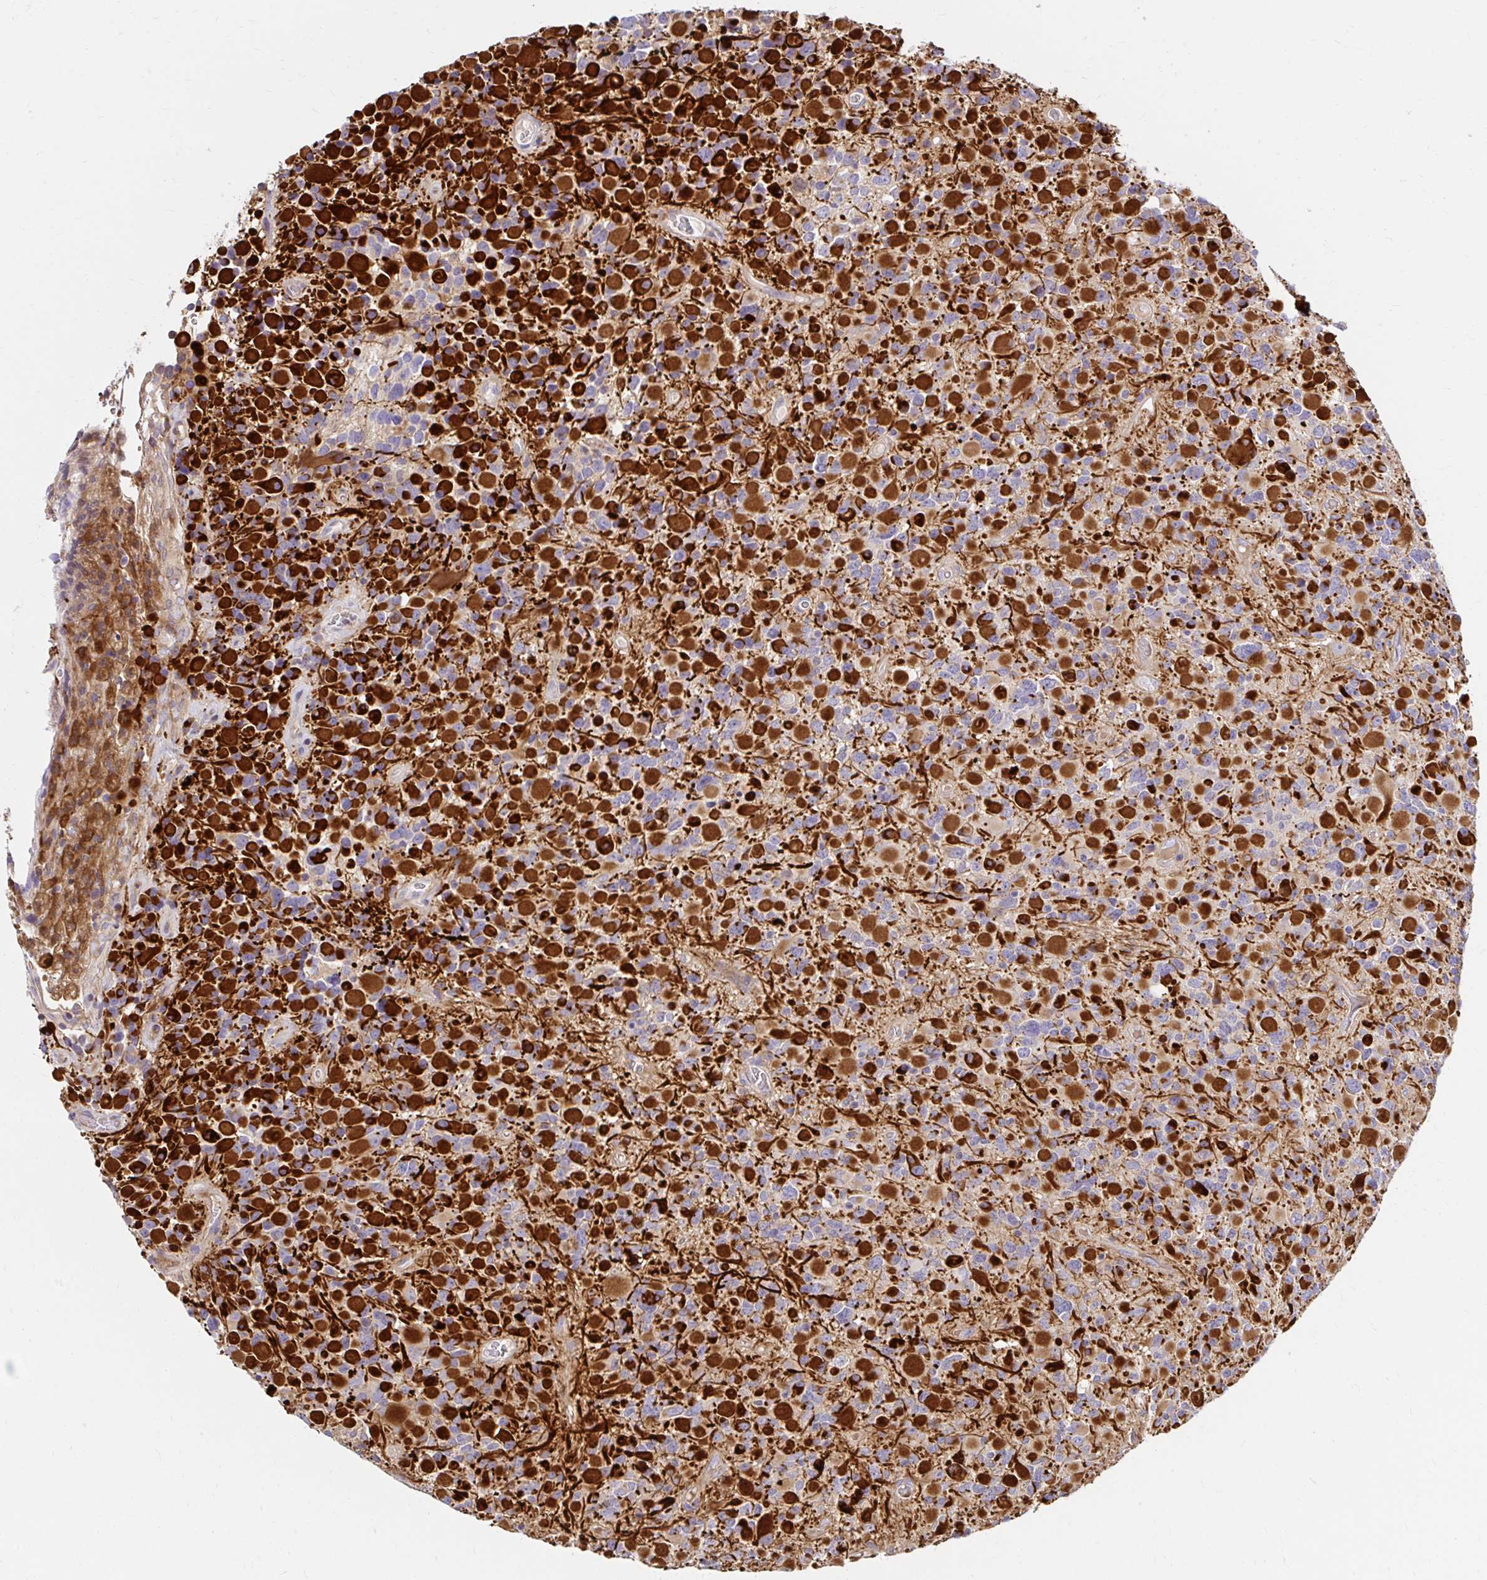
{"staining": {"intensity": "strong", "quantity": ">75%", "location": "cytoplasmic/membranous"}, "tissue": "glioma", "cell_type": "Tumor cells", "image_type": "cancer", "snomed": [{"axis": "morphology", "description": "Glioma, malignant, High grade"}, {"axis": "topography", "description": "Brain"}], "caption": "Strong cytoplasmic/membranous protein expression is identified in about >75% of tumor cells in glioma.", "gene": "ITGA2", "patient": {"sex": "female", "age": 40}}